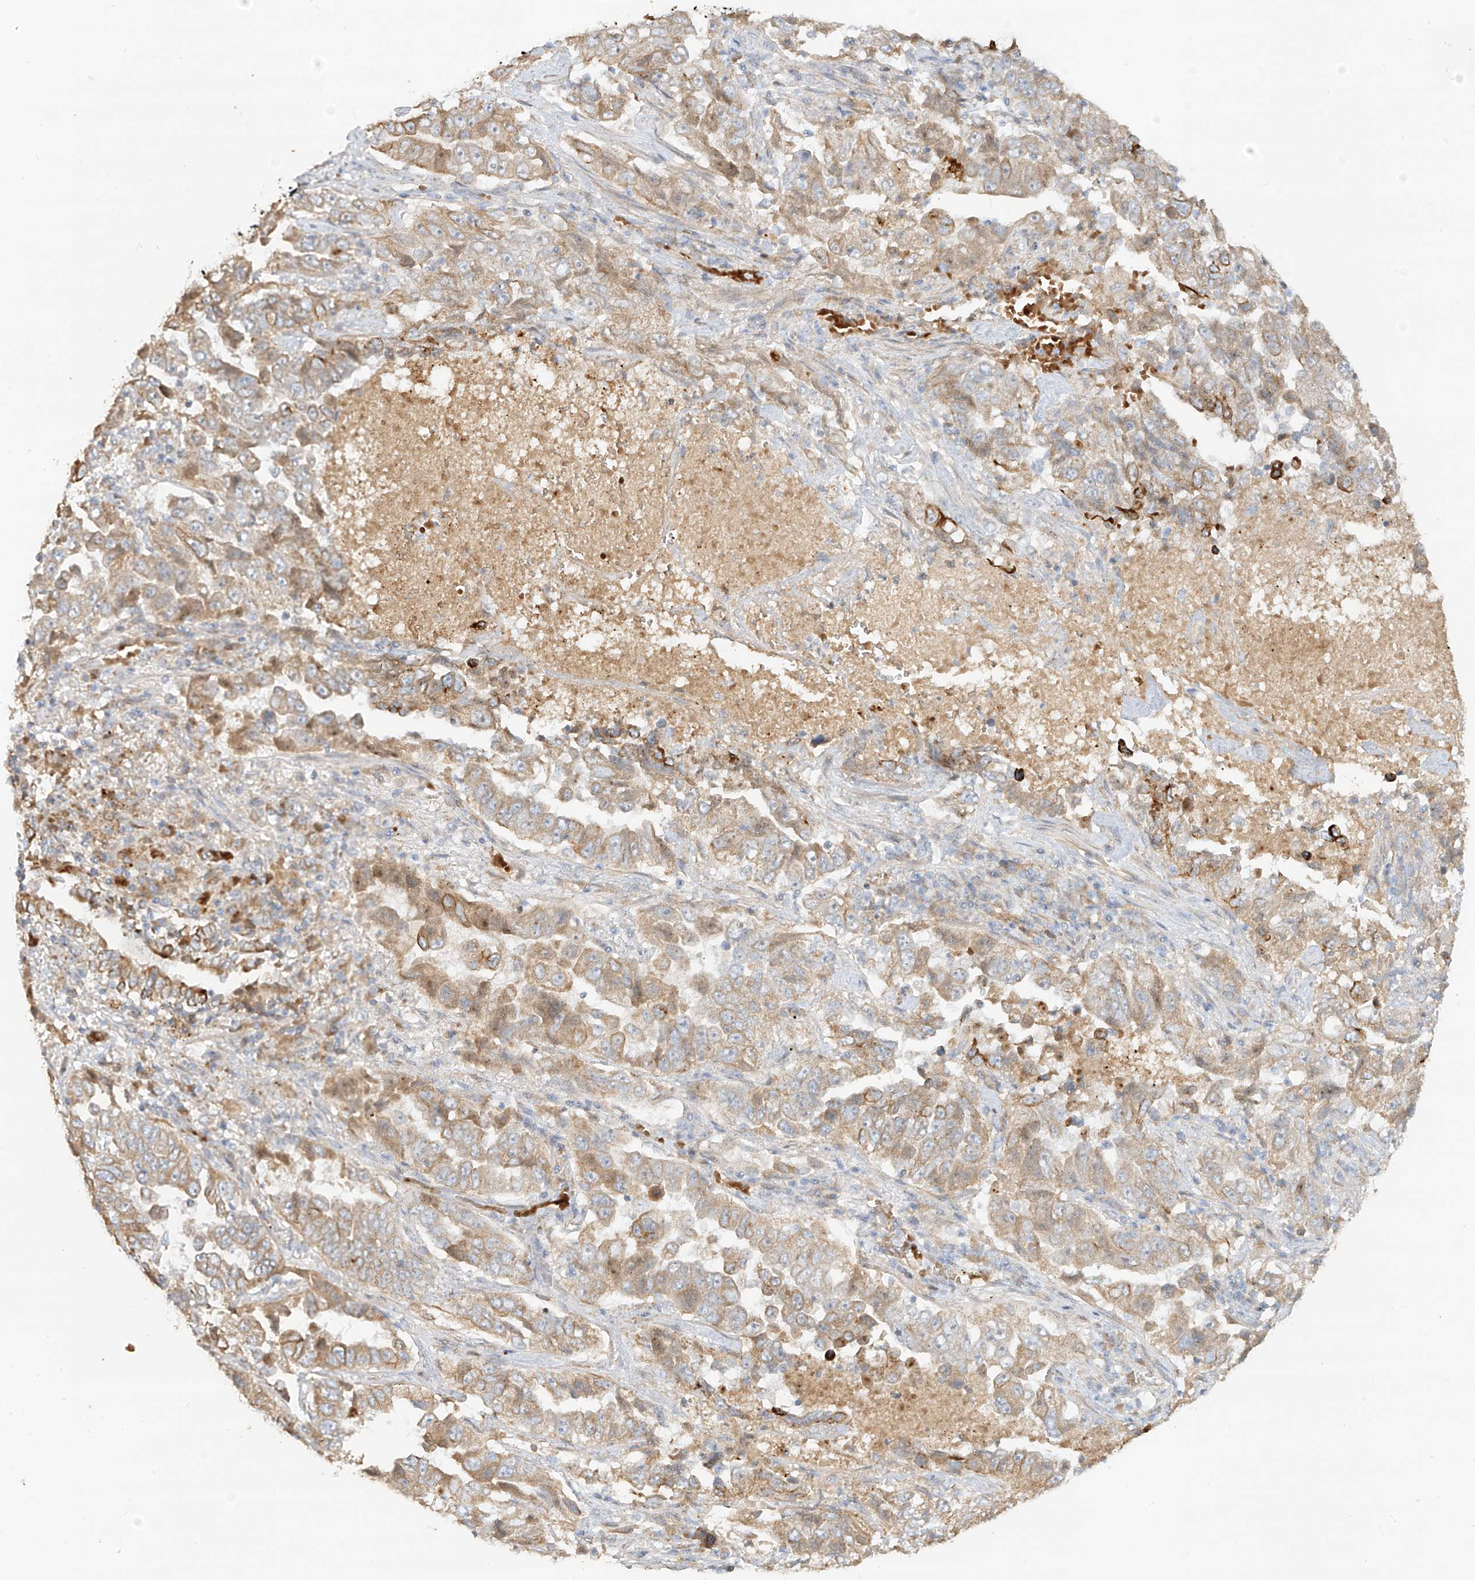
{"staining": {"intensity": "weak", "quantity": "25%-75%", "location": "cytoplasmic/membranous"}, "tissue": "lung cancer", "cell_type": "Tumor cells", "image_type": "cancer", "snomed": [{"axis": "morphology", "description": "Adenocarcinoma, NOS"}, {"axis": "topography", "description": "Lung"}], "caption": "Immunohistochemical staining of human lung adenocarcinoma demonstrates weak cytoplasmic/membranous protein expression in approximately 25%-75% of tumor cells.", "gene": "KPNA7", "patient": {"sex": "female", "age": 51}}